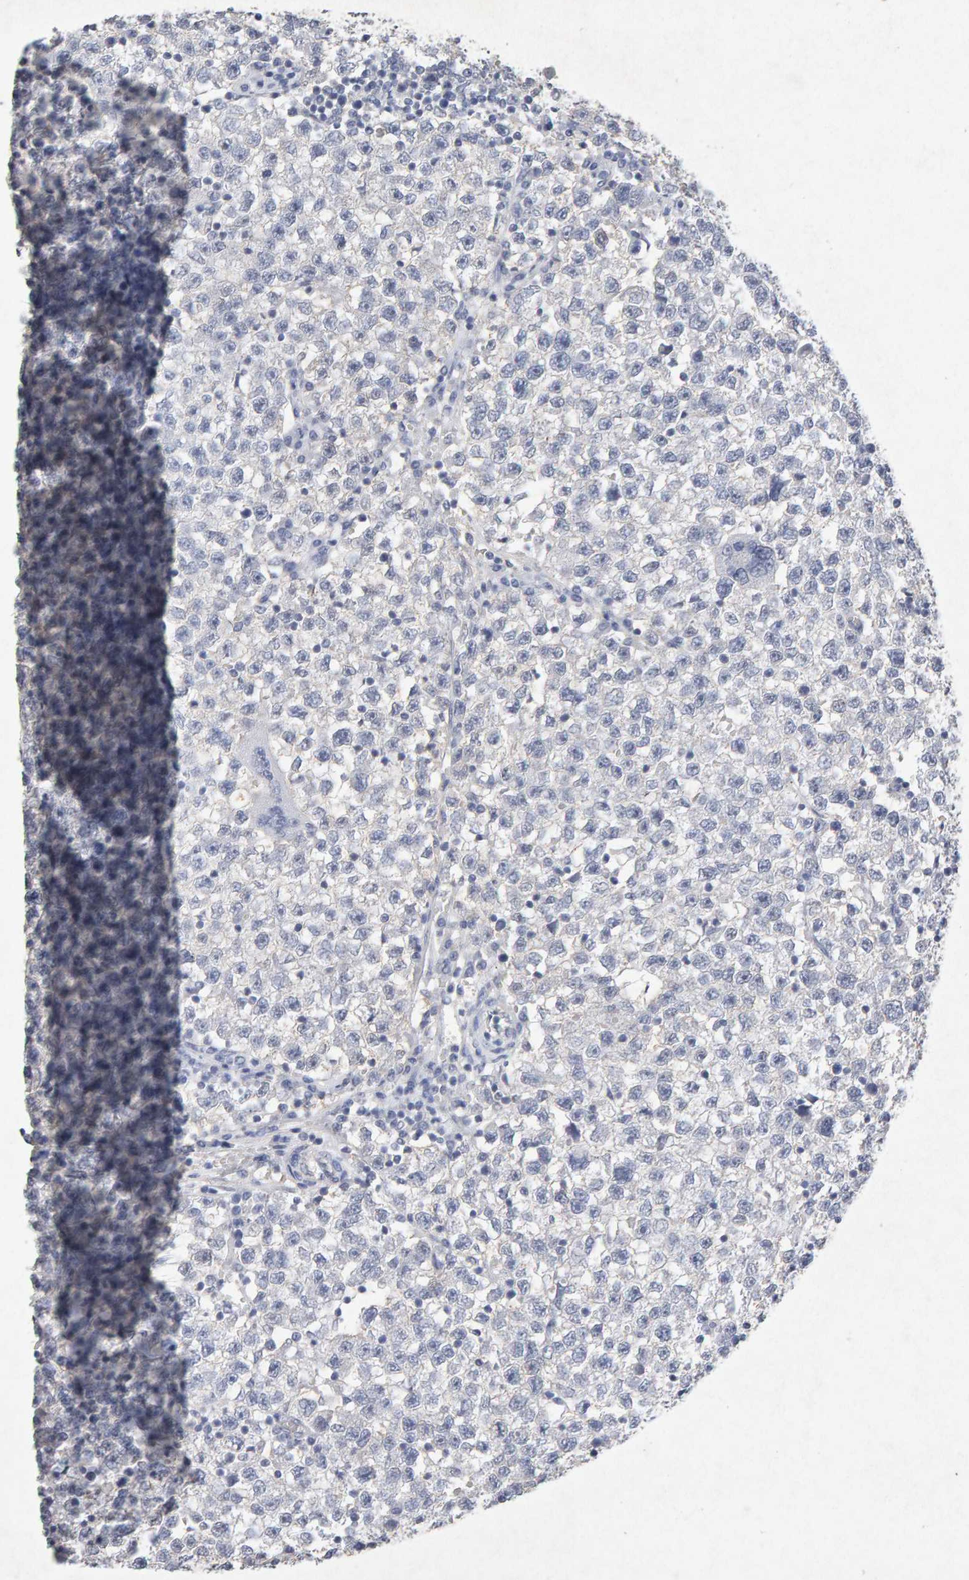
{"staining": {"intensity": "negative", "quantity": "none", "location": "none"}, "tissue": "testis cancer", "cell_type": "Tumor cells", "image_type": "cancer", "snomed": [{"axis": "morphology", "description": "Seminoma, NOS"}, {"axis": "topography", "description": "Testis"}], "caption": "IHC micrograph of neoplastic tissue: testis cancer stained with DAB exhibits no significant protein staining in tumor cells. (Stains: DAB IHC with hematoxylin counter stain, Microscopy: brightfield microscopy at high magnification).", "gene": "PTPRM", "patient": {"sex": "male", "age": 22}}